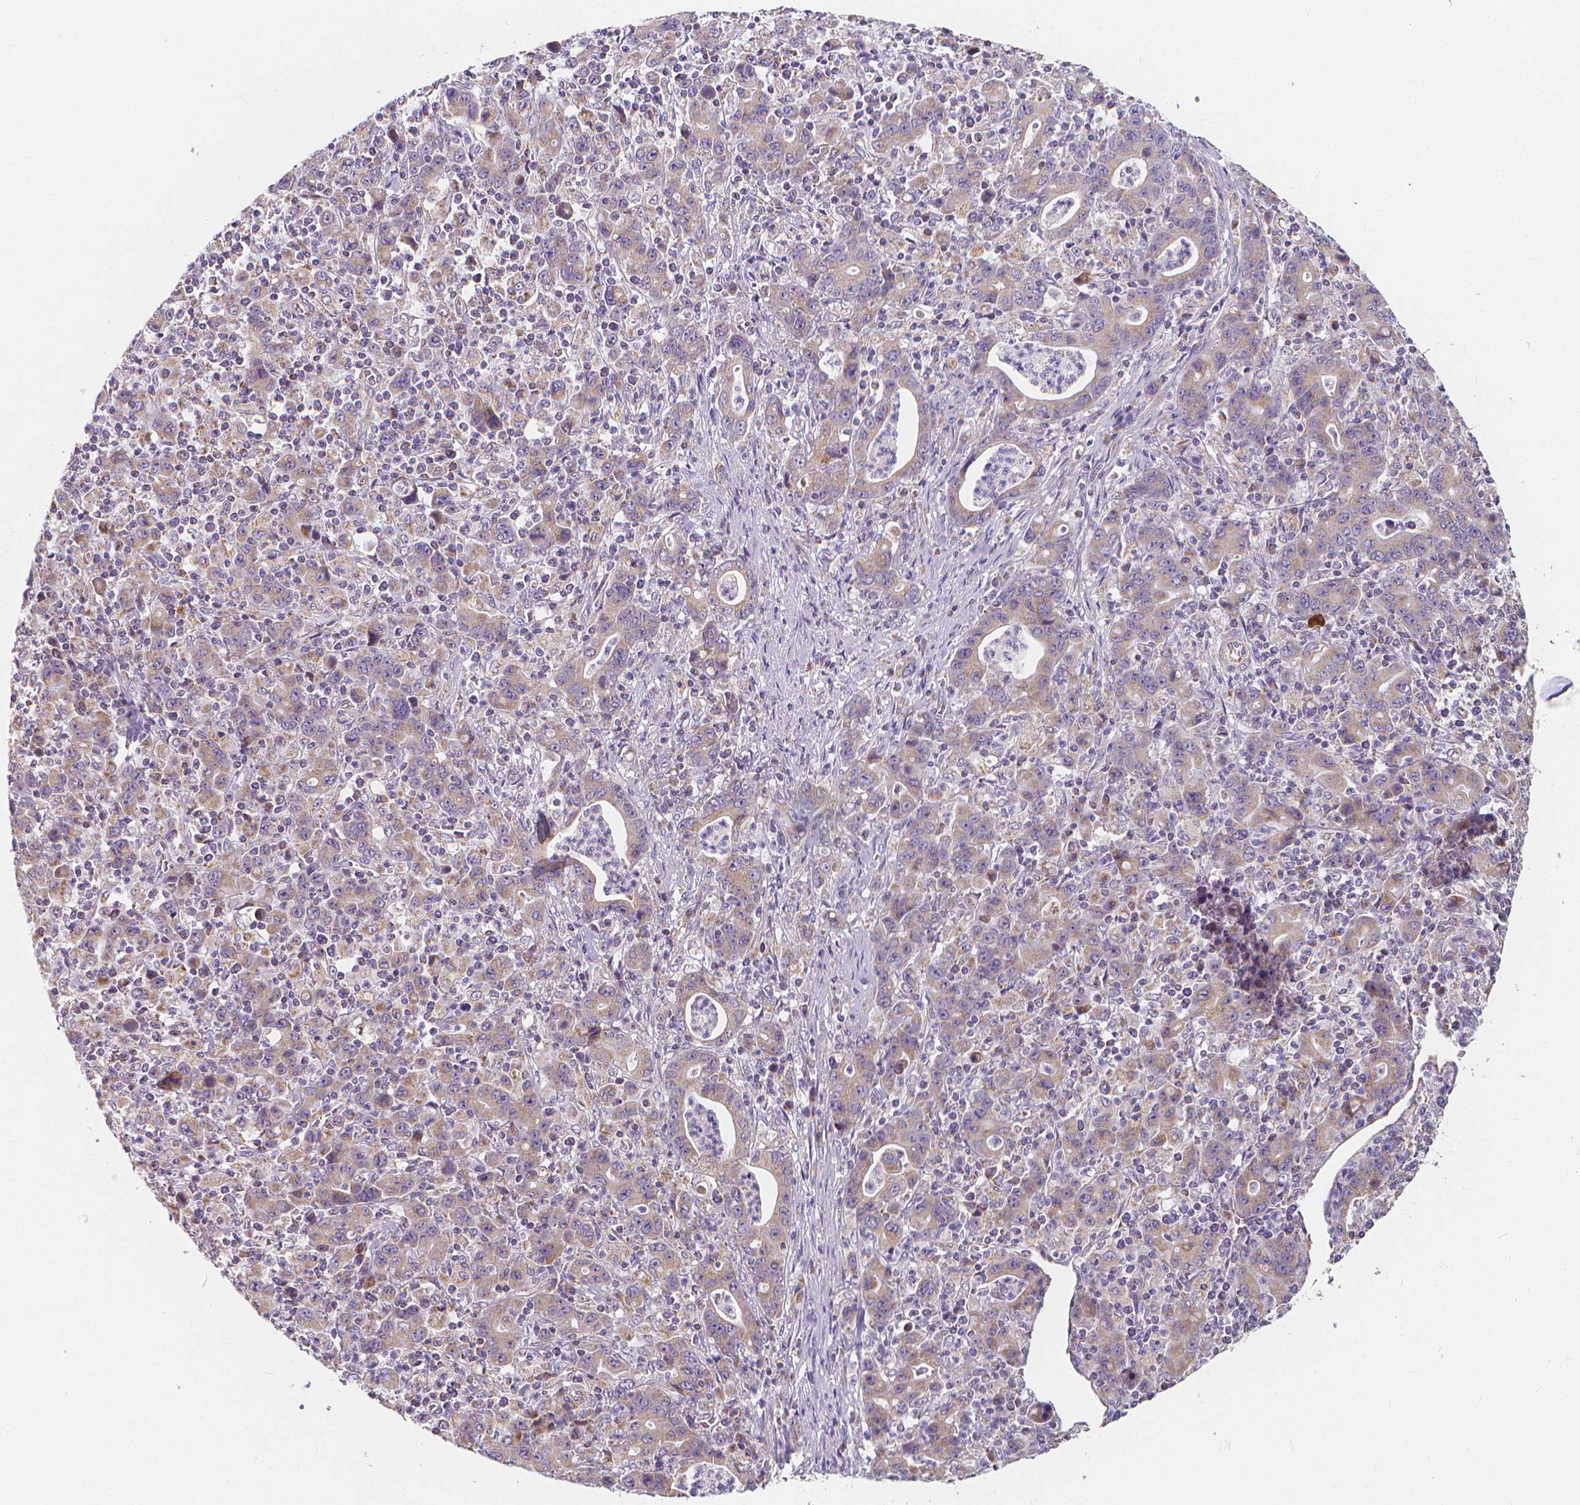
{"staining": {"intensity": "weak", "quantity": "<25%", "location": "cytoplasmic/membranous"}, "tissue": "stomach cancer", "cell_type": "Tumor cells", "image_type": "cancer", "snomed": [{"axis": "morphology", "description": "Adenocarcinoma, NOS"}, {"axis": "topography", "description": "Stomach, upper"}], "caption": "Immunohistochemistry histopathology image of neoplastic tissue: human adenocarcinoma (stomach) stained with DAB demonstrates no significant protein positivity in tumor cells. (Brightfield microscopy of DAB IHC at high magnification).", "gene": "SNCAIP", "patient": {"sex": "male", "age": 69}}